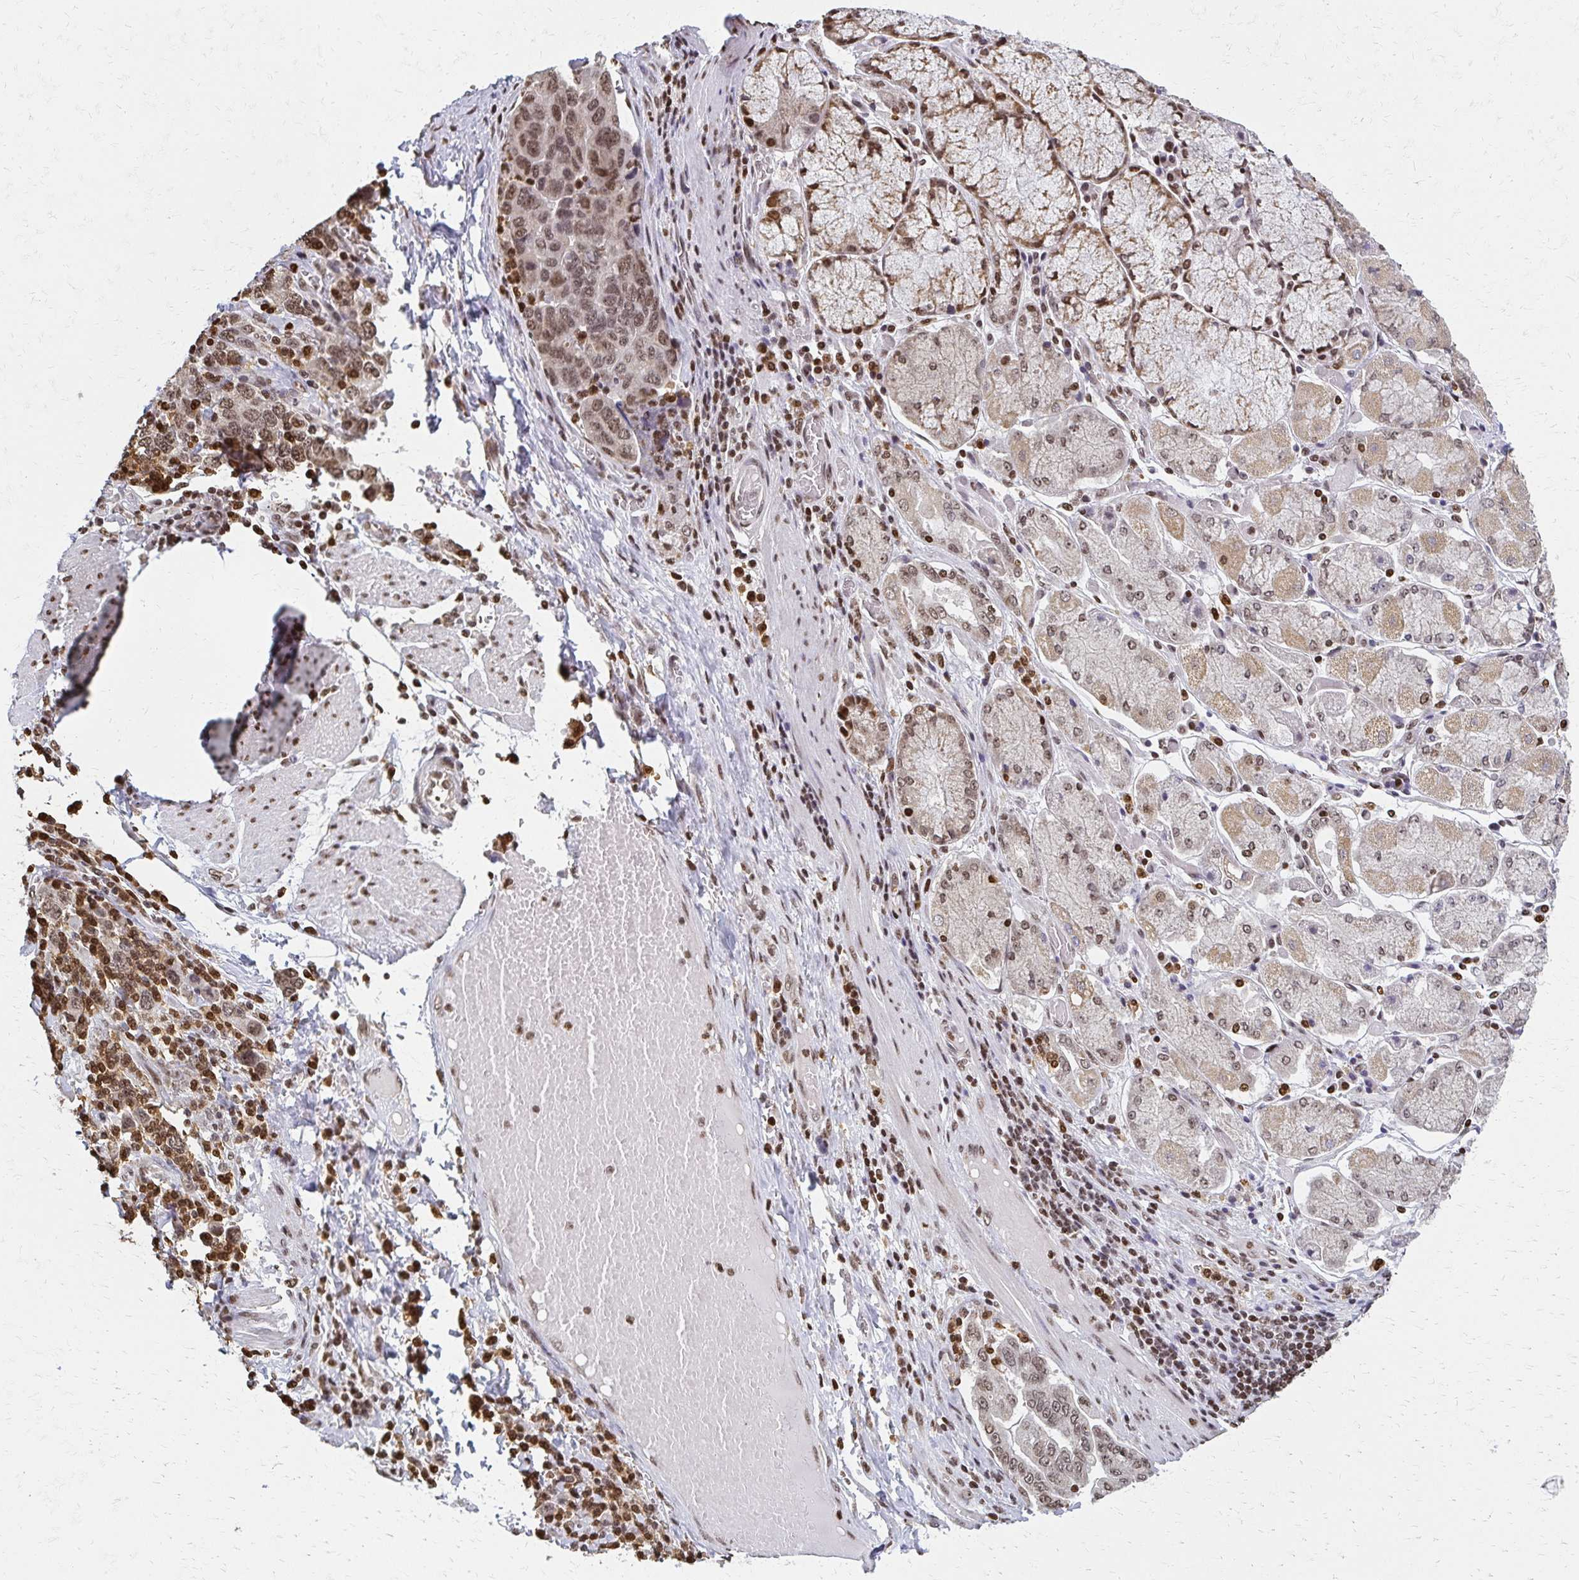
{"staining": {"intensity": "weak", "quantity": ">75%", "location": "nuclear"}, "tissue": "stomach cancer", "cell_type": "Tumor cells", "image_type": "cancer", "snomed": [{"axis": "morphology", "description": "Adenocarcinoma, NOS"}, {"axis": "topography", "description": "Stomach, upper"}, {"axis": "topography", "description": "Stomach"}], "caption": "Immunohistochemistry (IHC) (DAB (3,3'-diaminobenzidine)) staining of stomach adenocarcinoma reveals weak nuclear protein positivity in about >75% of tumor cells.", "gene": "HOXA9", "patient": {"sex": "male", "age": 62}}